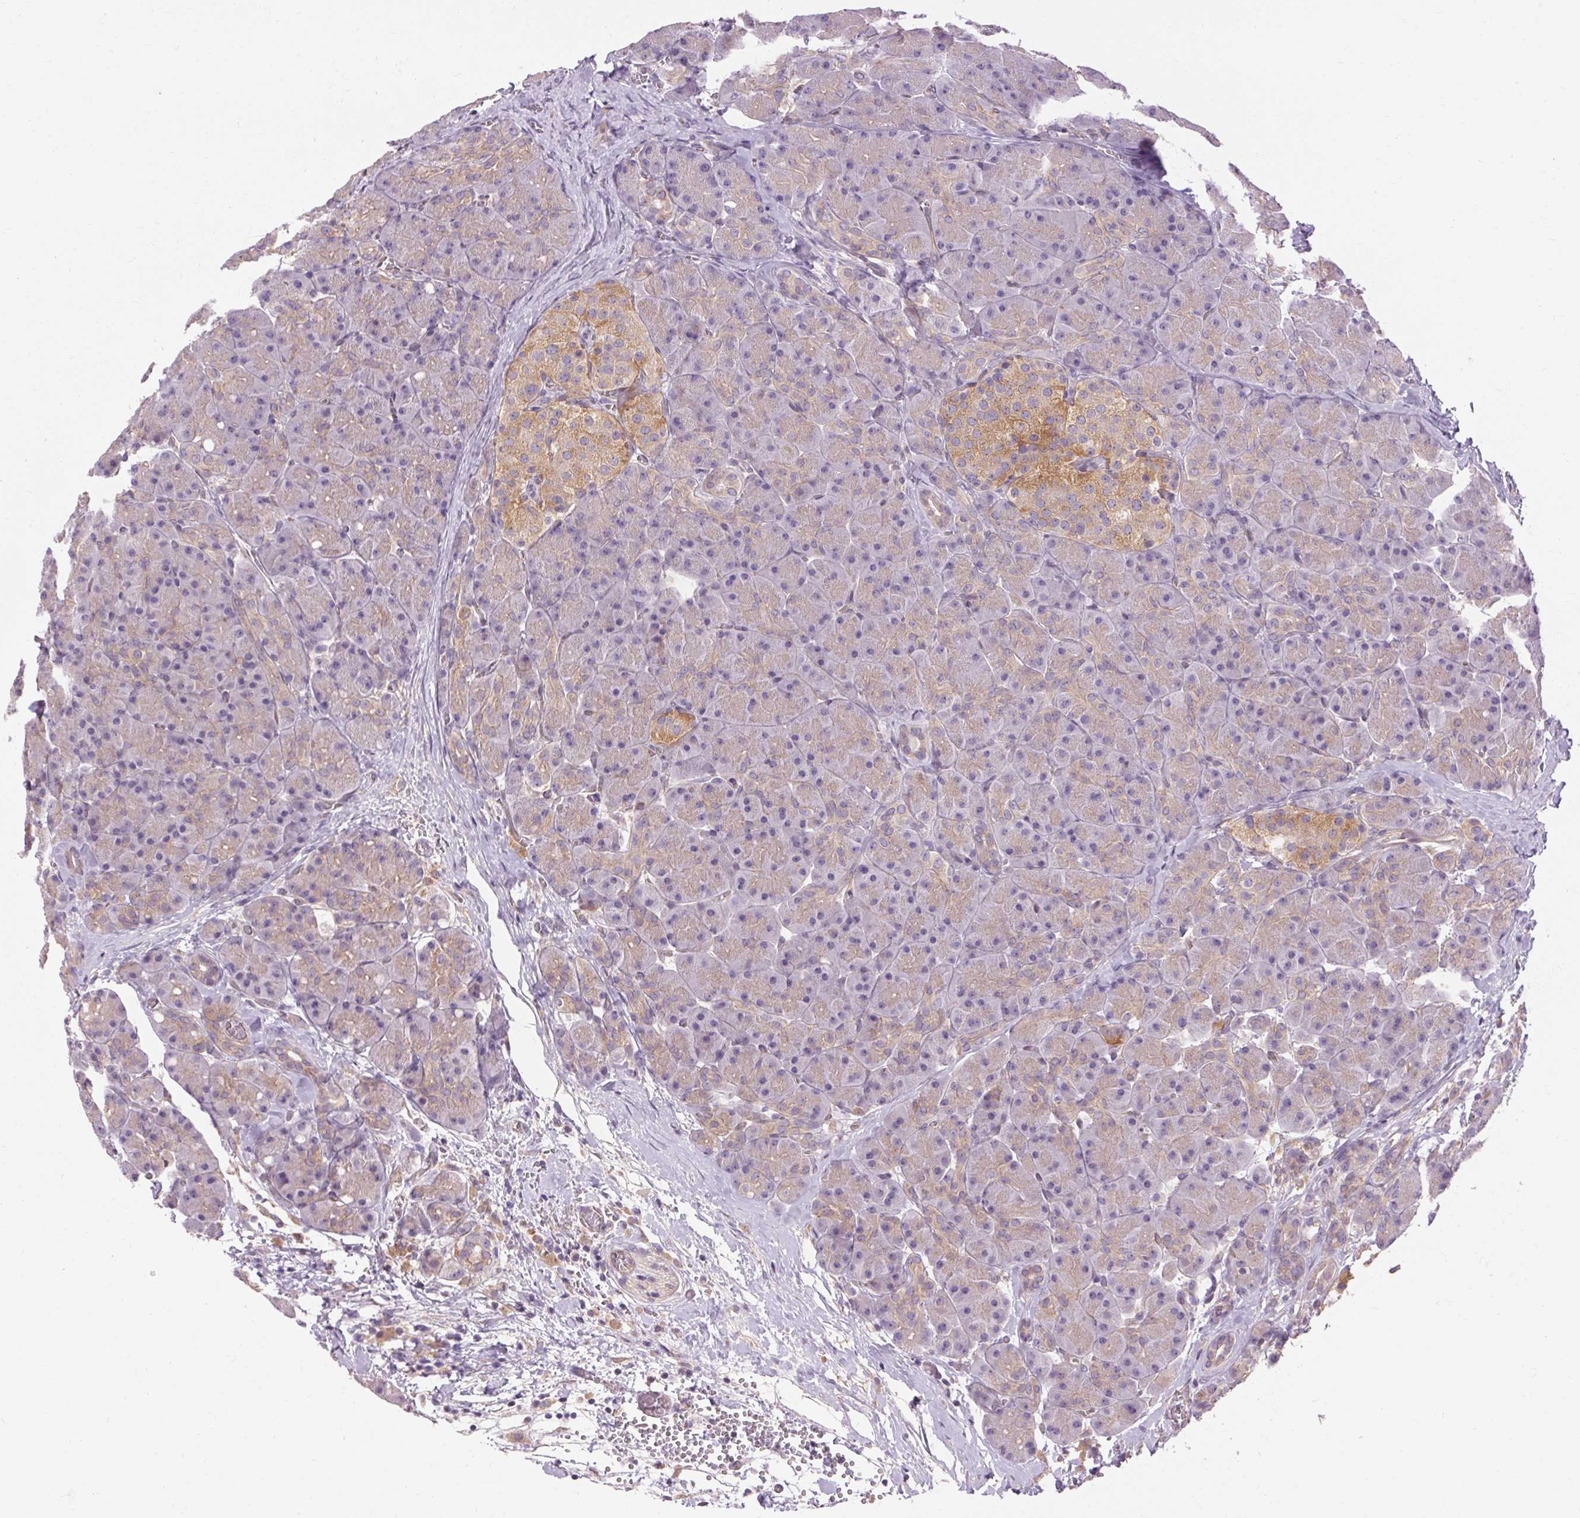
{"staining": {"intensity": "weak", "quantity": "<25%", "location": "cytoplasmic/membranous"}, "tissue": "pancreas", "cell_type": "Exocrine glandular cells", "image_type": "normal", "snomed": [{"axis": "morphology", "description": "Normal tissue, NOS"}, {"axis": "topography", "description": "Pancreas"}], "caption": "This is a photomicrograph of IHC staining of normal pancreas, which shows no staining in exocrine glandular cells.", "gene": "TM6SF1", "patient": {"sex": "male", "age": 55}}